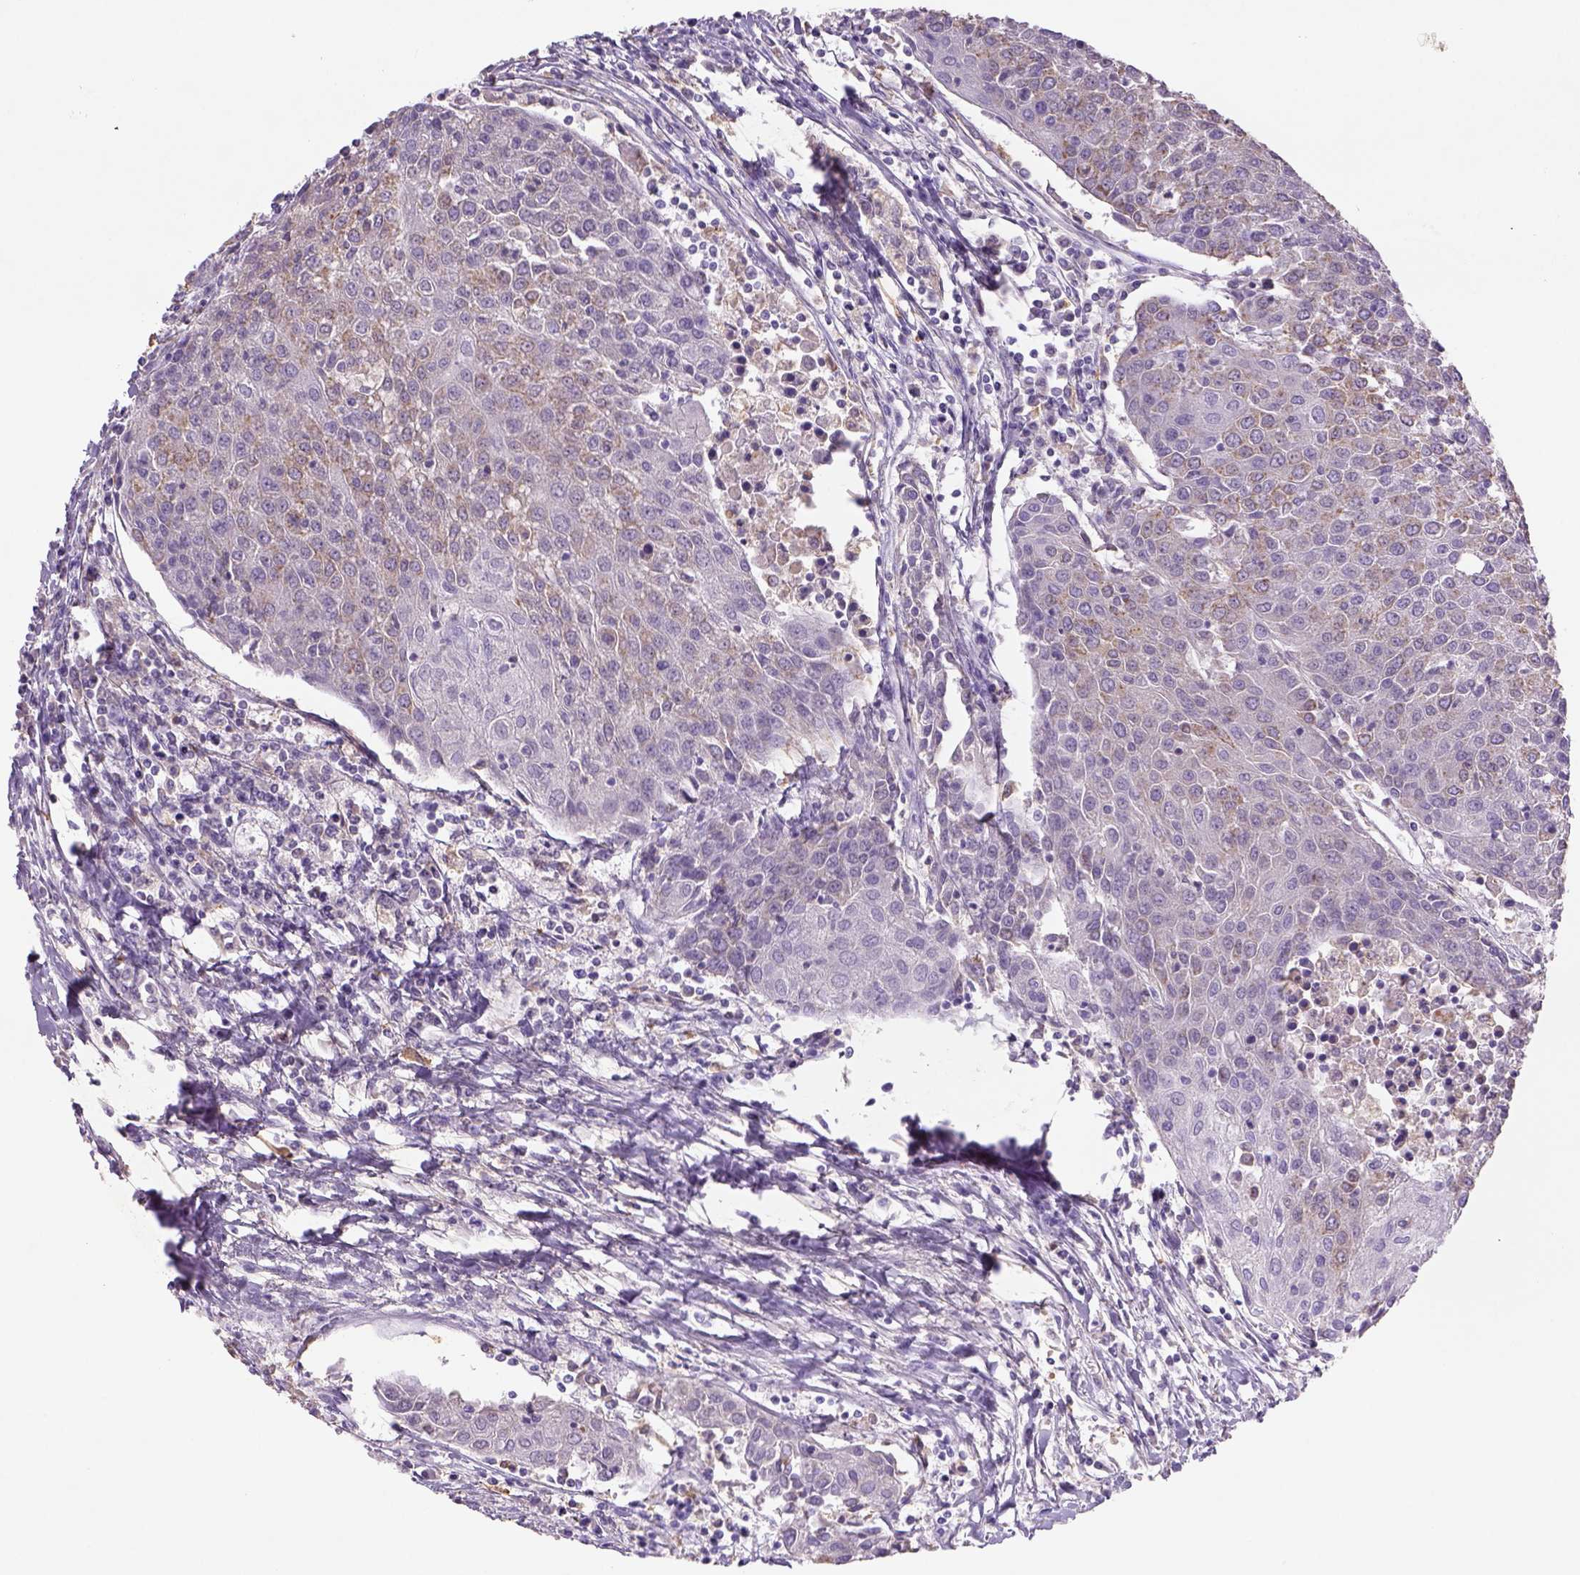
{"staining": {"intensity": "weak", "quantity": "25%-75%", "location": "cytoplasmic/membranous"}, "tissue": "urothelial cancer", "cell_type": "Tumor cells", "image_type": "cancer", "snomed": [{"axis": "morphology", "description": "Urothelial carcinoma, High grade"}, {"axis": "topography", "description": "Urinary bladder"}], "caption": "A photomicrograph of urothelial carcinoma (high-grade) stained for a protein displays weak cytoplasmic/membranous brown staining in tumor cells. (IHC, brightfield microscopy, high magnification).", "gene": "NAALAD2", "patient": {"sex": "female", "age": 85}}